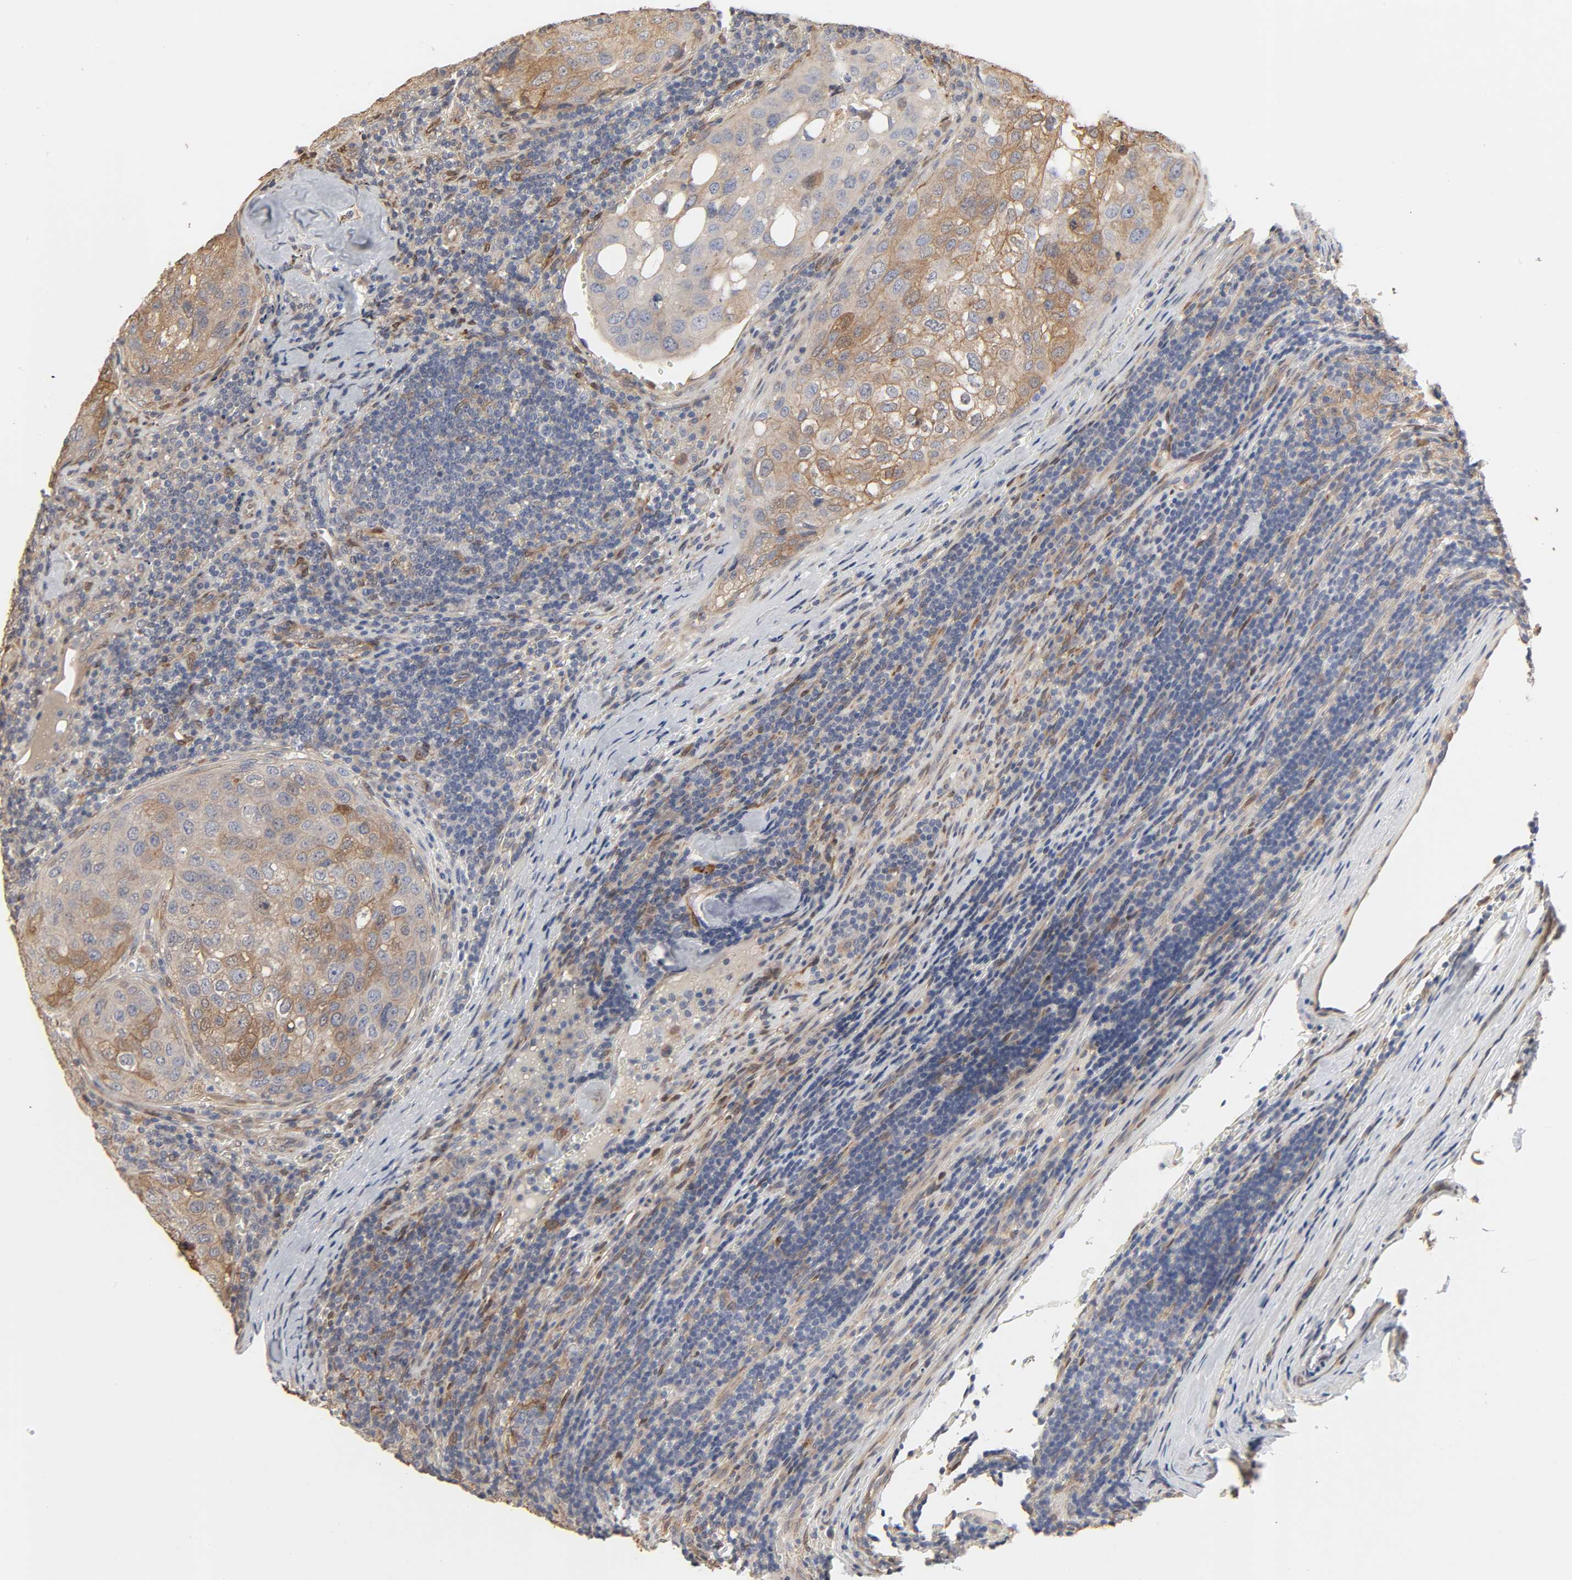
{"staining": {"intensity": "moderate", "quantity": "25%-75%", "location": "cytoplasmic/membranous"}, "tissue": "urothelial cancer", "cell_type": "Tumor cells", "image_type": "cancer", "snomed": [{"axis": "morphology", "description": "Urothelial carcinoma, High grade"}, {"axis": "topography", "description": "Lymph node"}, {"axis": "topography", "description": "Urinary bladder"}], "caption": "This is a histology image of IHC staining of high-grade urothelial carcinoma, which shows moderate positivity in the cytoplasmic/membranous of tumor cells.", "gene": "NDRG2", "patient": {"sex": "male", "age": 51}}